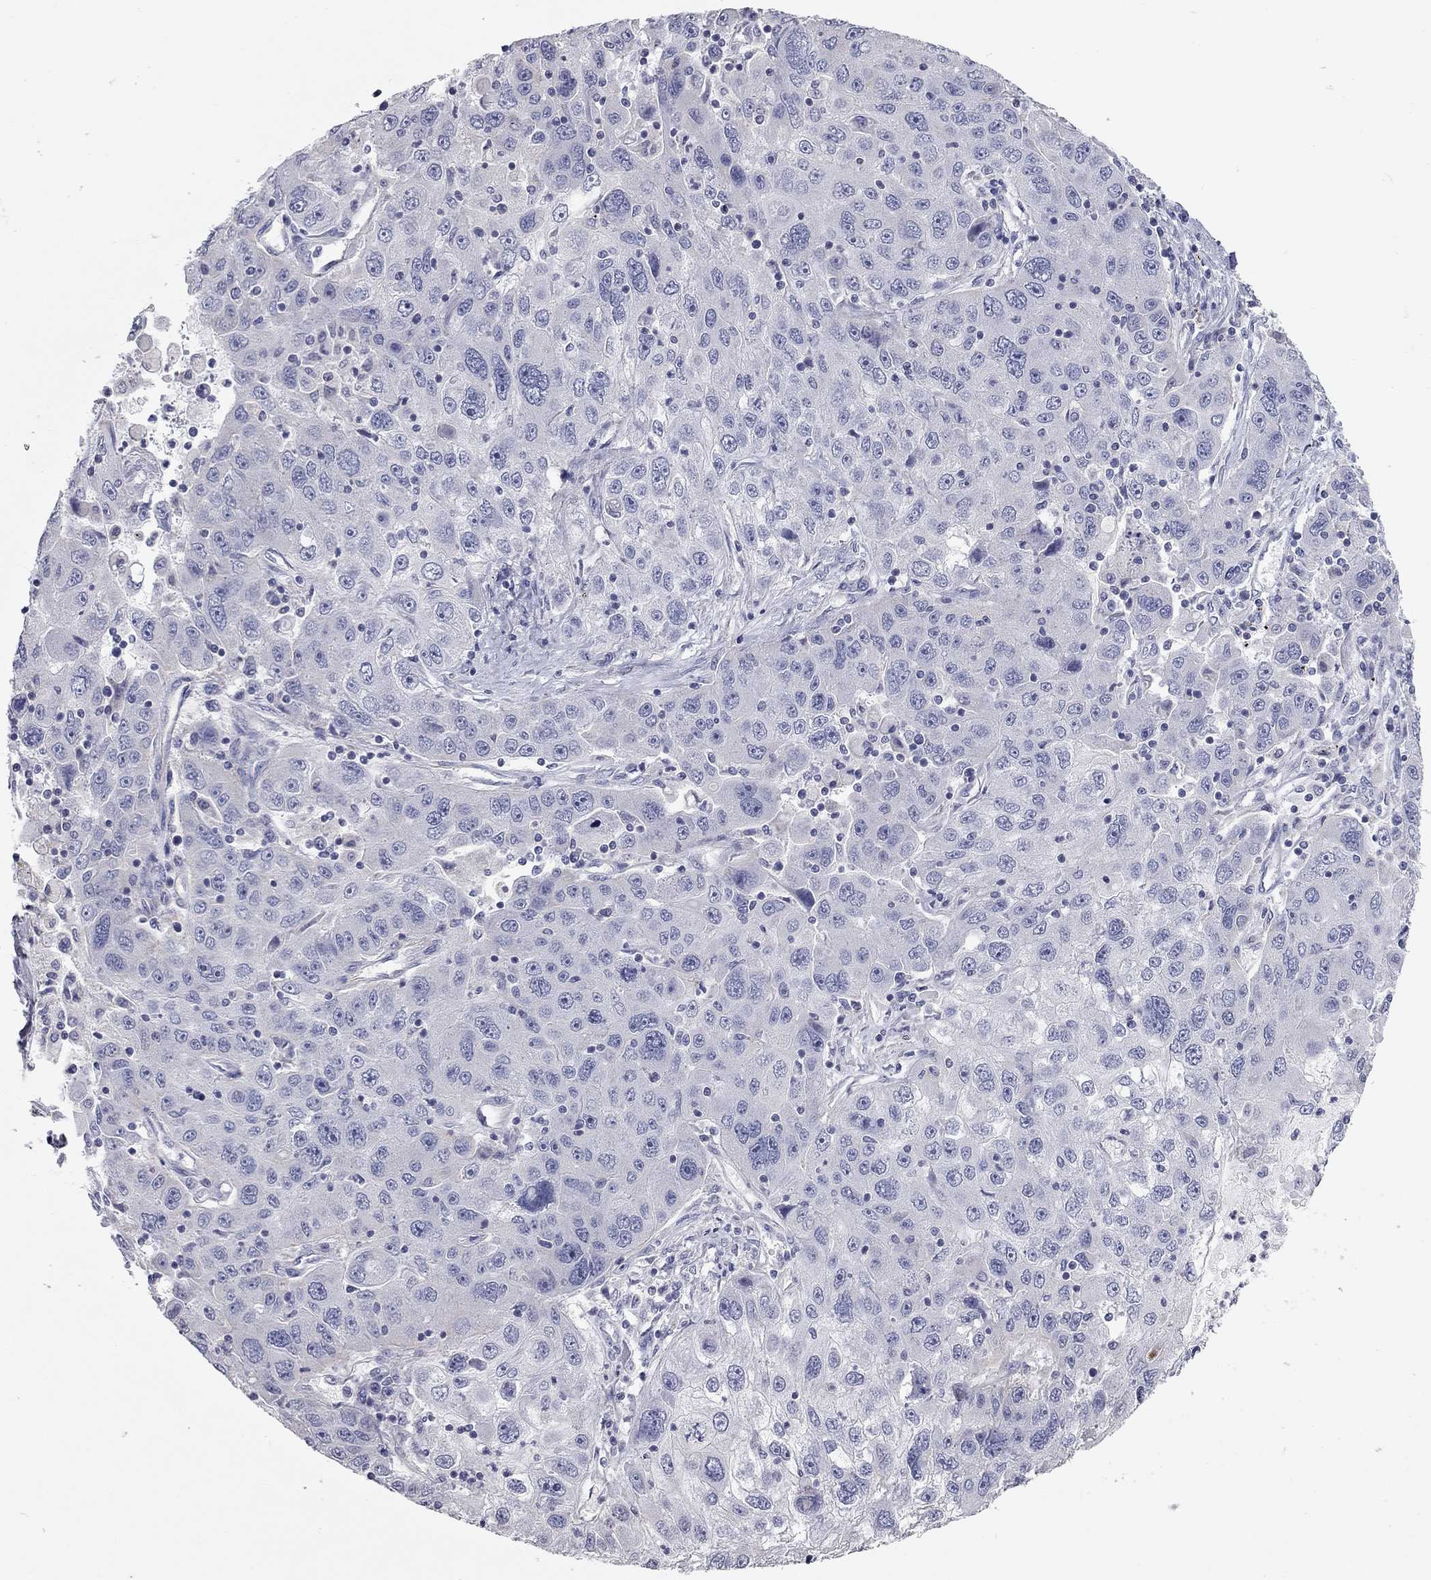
{"staining": {"intensity": "negative", "quantity": "none", "location": "none"}, "tissue": "stomach cancer", "cell_type": "Tumor cells", "image_type": "cancer", "snomed": [{"axis": "morphology", "description": "Adenocarcinoma, NOS"}, {"axis": "topography", "description": "Stomach"}], "caption": "A histopathology image of adenocarcinoma (stomach) stained for a protein reveals no brown staining in tumor cells. (DAB (3,3'-diaminobenzidine) IHC, high magnification).", "gene": "C10orf90", "patient": {"sex": "male", "age": 56}}